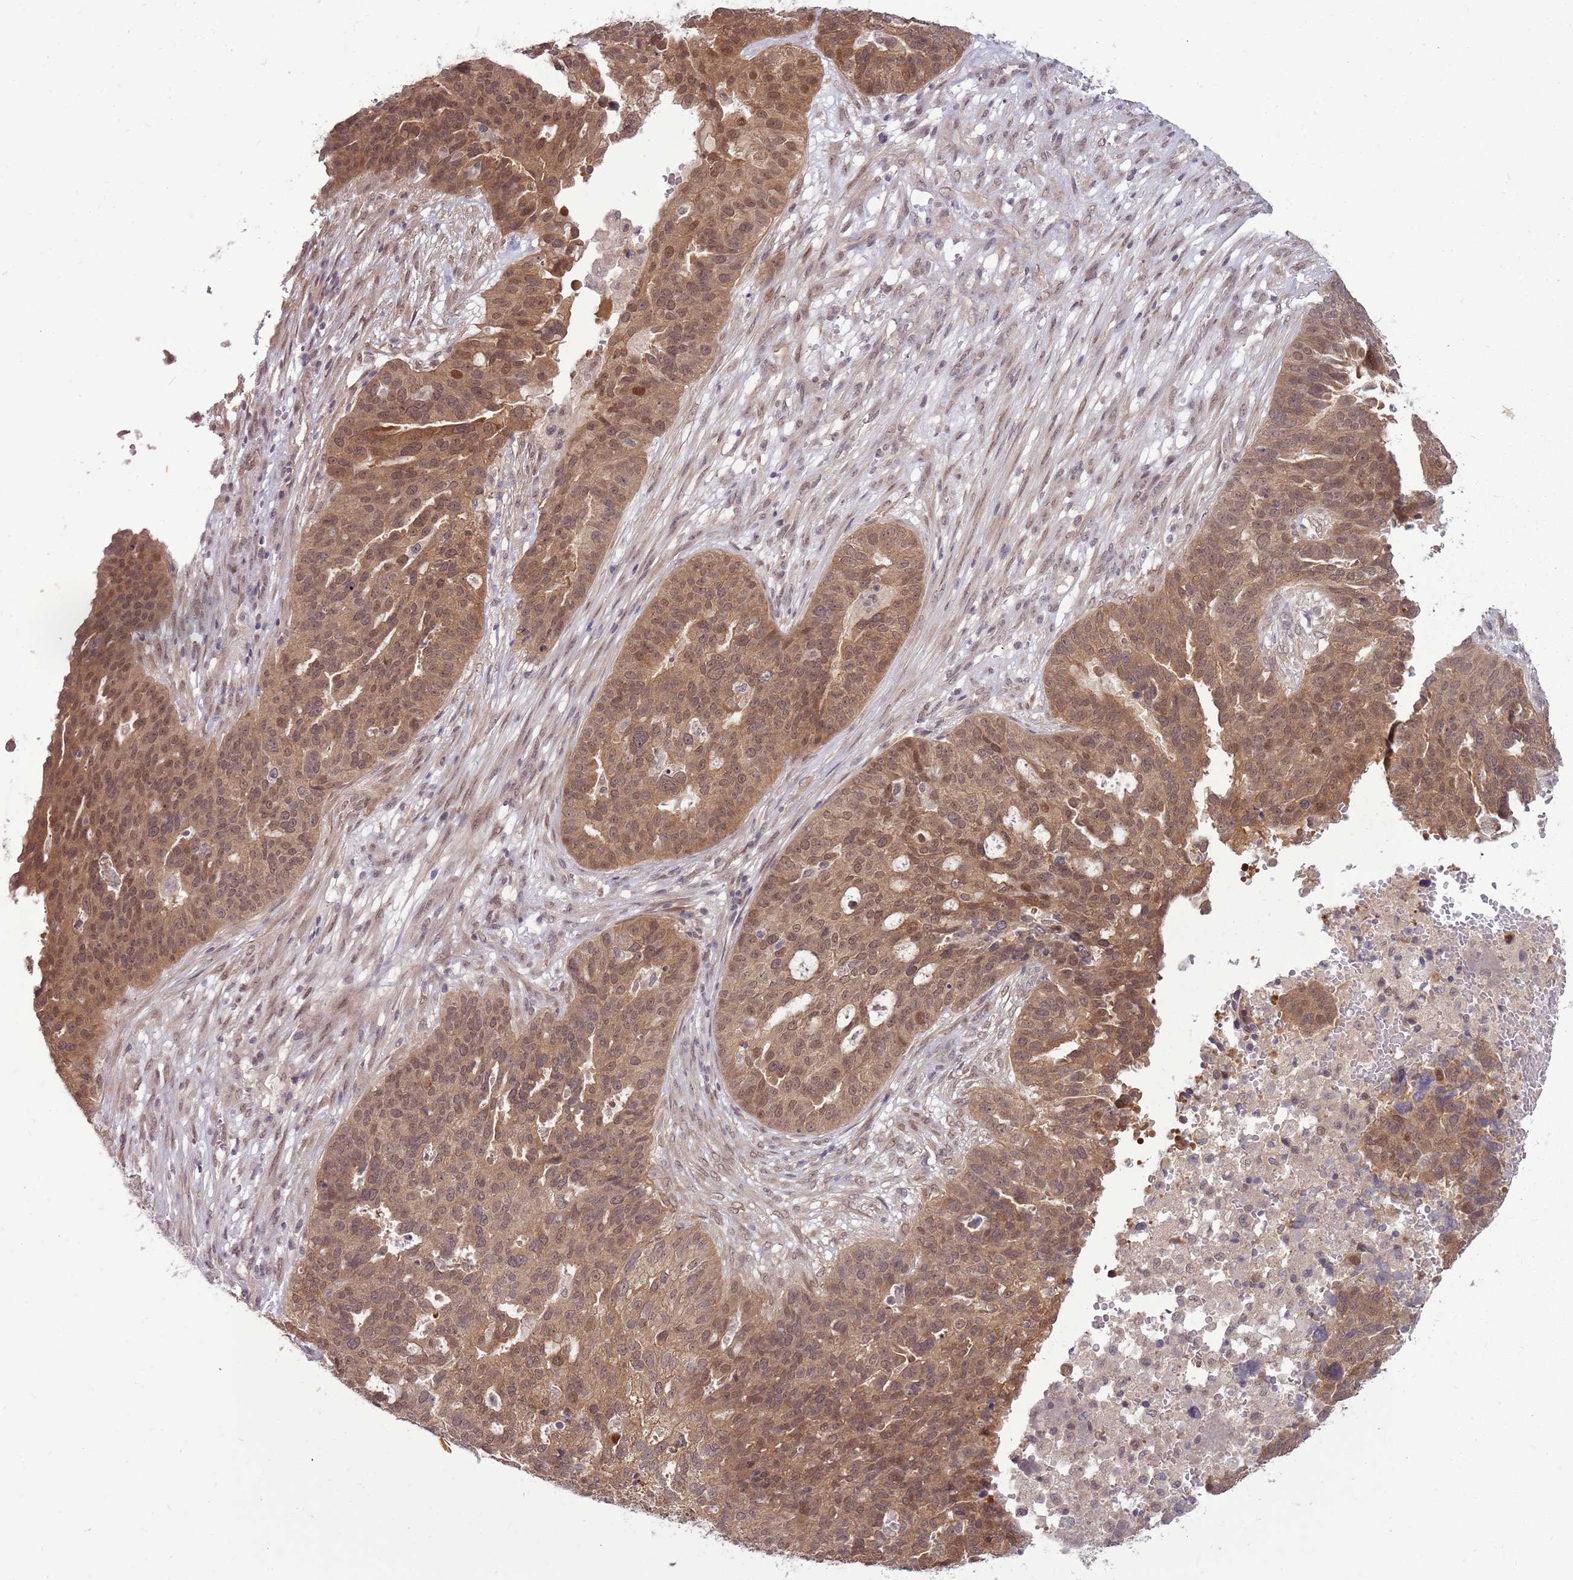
{"staining": {"intensity": "moderate", "quantity": ">75%", "location": "cytoplasmic/membranous,nuclear"}, "tissue": "ovarian cancer", "cell_type": "Tumor cells", "image_type": "cancer", "snomed": [{"axis": "morphology", "description": "Cystadenocarcinoma, serous, NOS"}, {"axis": "topography", "description": "Ovary"}], "caption": "This is an image of immunohistochemistry (IHC) staining of ovarian cancer (serous cystadenocarcinoma), which shows moderate staining in the cytoplasmic/membranous and nuclear of tumor cells.", "gene": "ADAMTS3", "patient": {"sex": "female", "age": 59}}